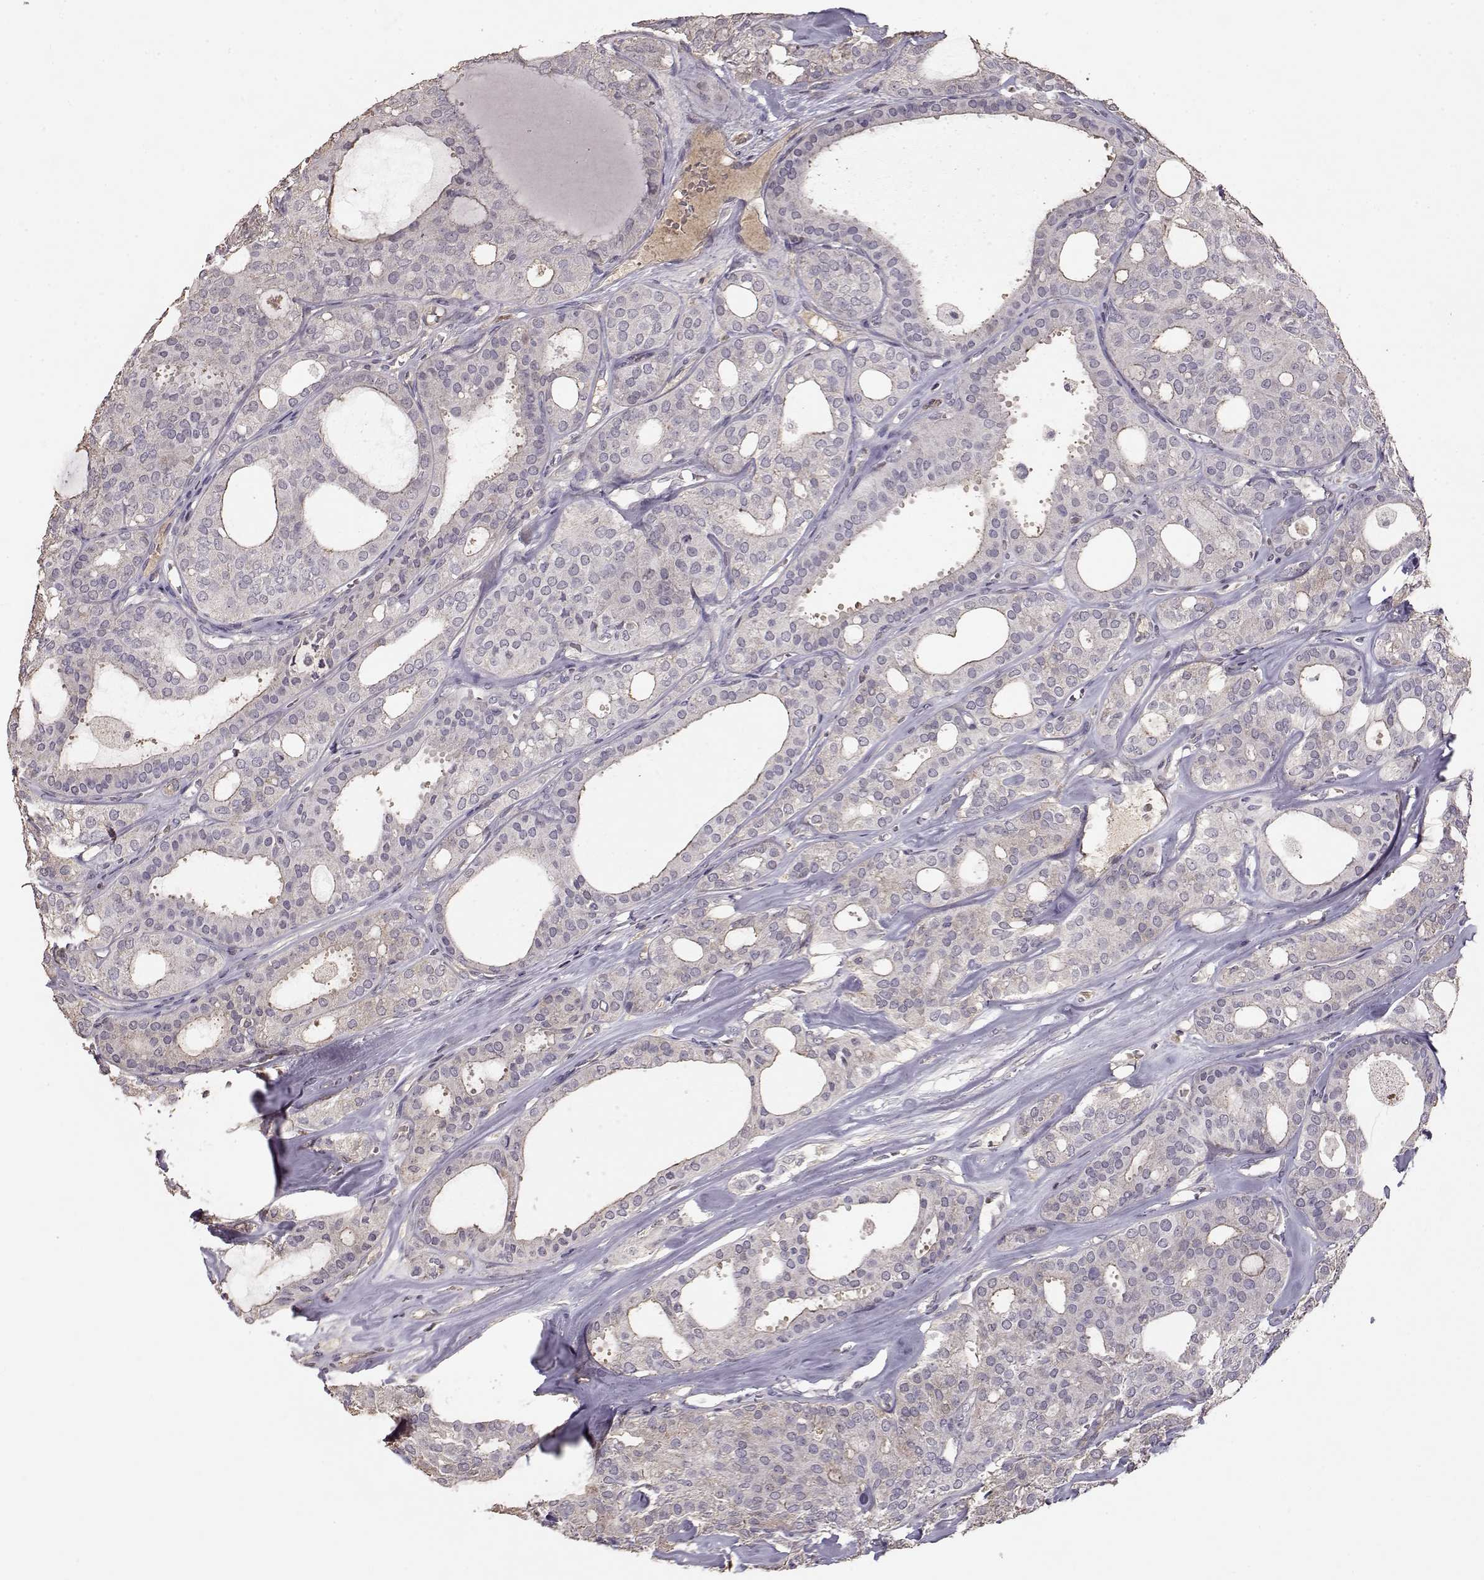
{"staining": {"intensity": "negative", "quantity": "none", "location": "none"}, "tissue": "thyroid cancer", "cell_type": "Tumor cells", "image_type": "cancer", "snomed": [{"axis": "morphology", "description": "Follicular adenoma carcinoma, NOS"}, {"axis": "topography", "description": "Thyroid gland"}], "caption": "Immunohistochemical staining of human follicular adenoma carcinoma (thyroid) reveals no significant staining in tumor cells.", "gene": "PMCH", "patient": {"sex": "male", "age": 75}}